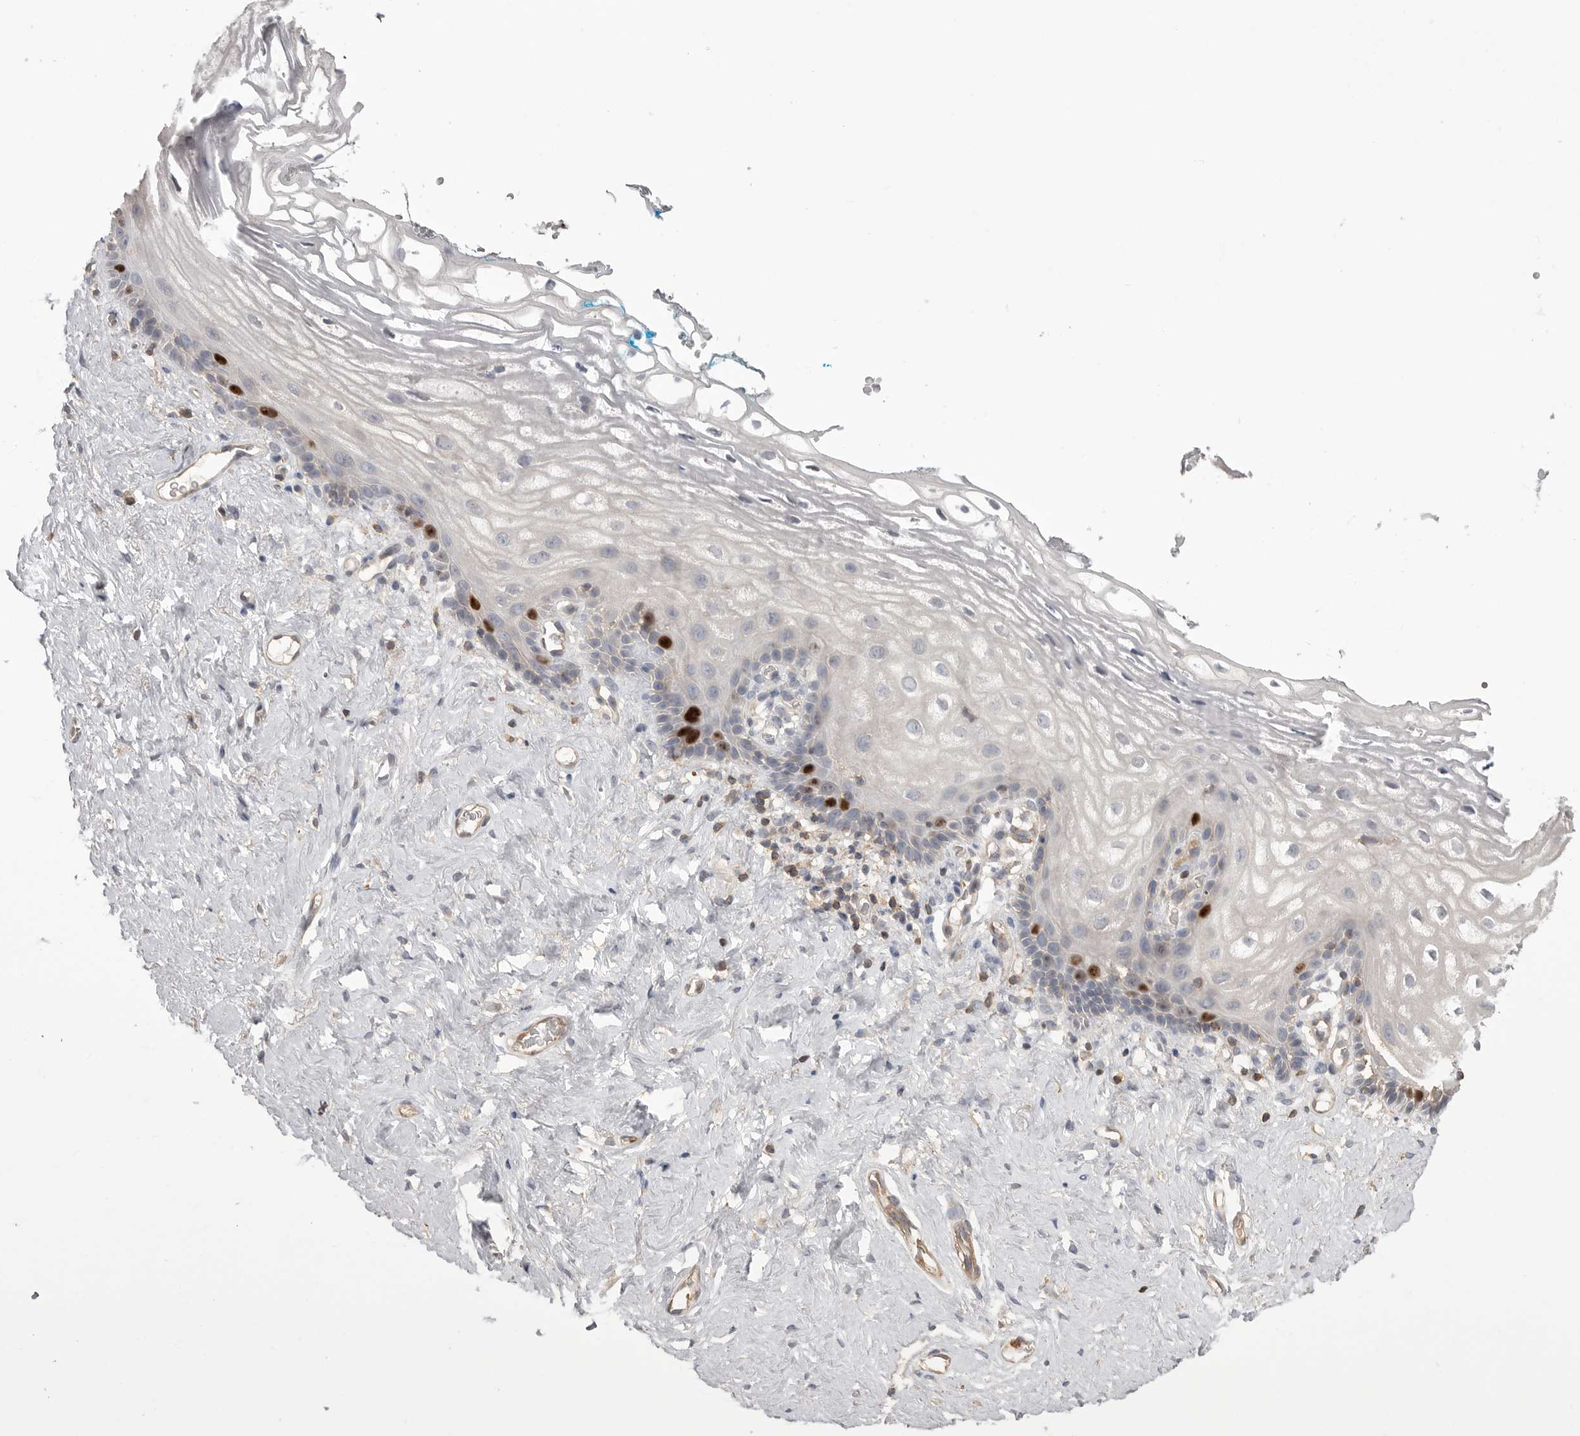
{"staining": {"intensity": "strong", "quantity": "<25%", "location": "nuclear"}, "tissue": "vagina", "cell_type": "Squamous epithelial cells", "image_type": "normal", "snomed": [{"axis": "morphology", "description": "Normal tissue, NOS"}, {"axis": "morphology", "description": "Adenocarcinoma, NOS"}, {"axis": "topography", "description": "Rectum"}, {"axis": "topography", "description": "Vagina"}], "caption": "Vagina stained with immunohistochemistry reveals strong nuclear staining in about <25% of squamous epithelial cells. The protein of interest is shown in brown color, while the nuclei are stained blue.", "gene": "TOP2A", "patient": {"sex": "female", "age": 71}}